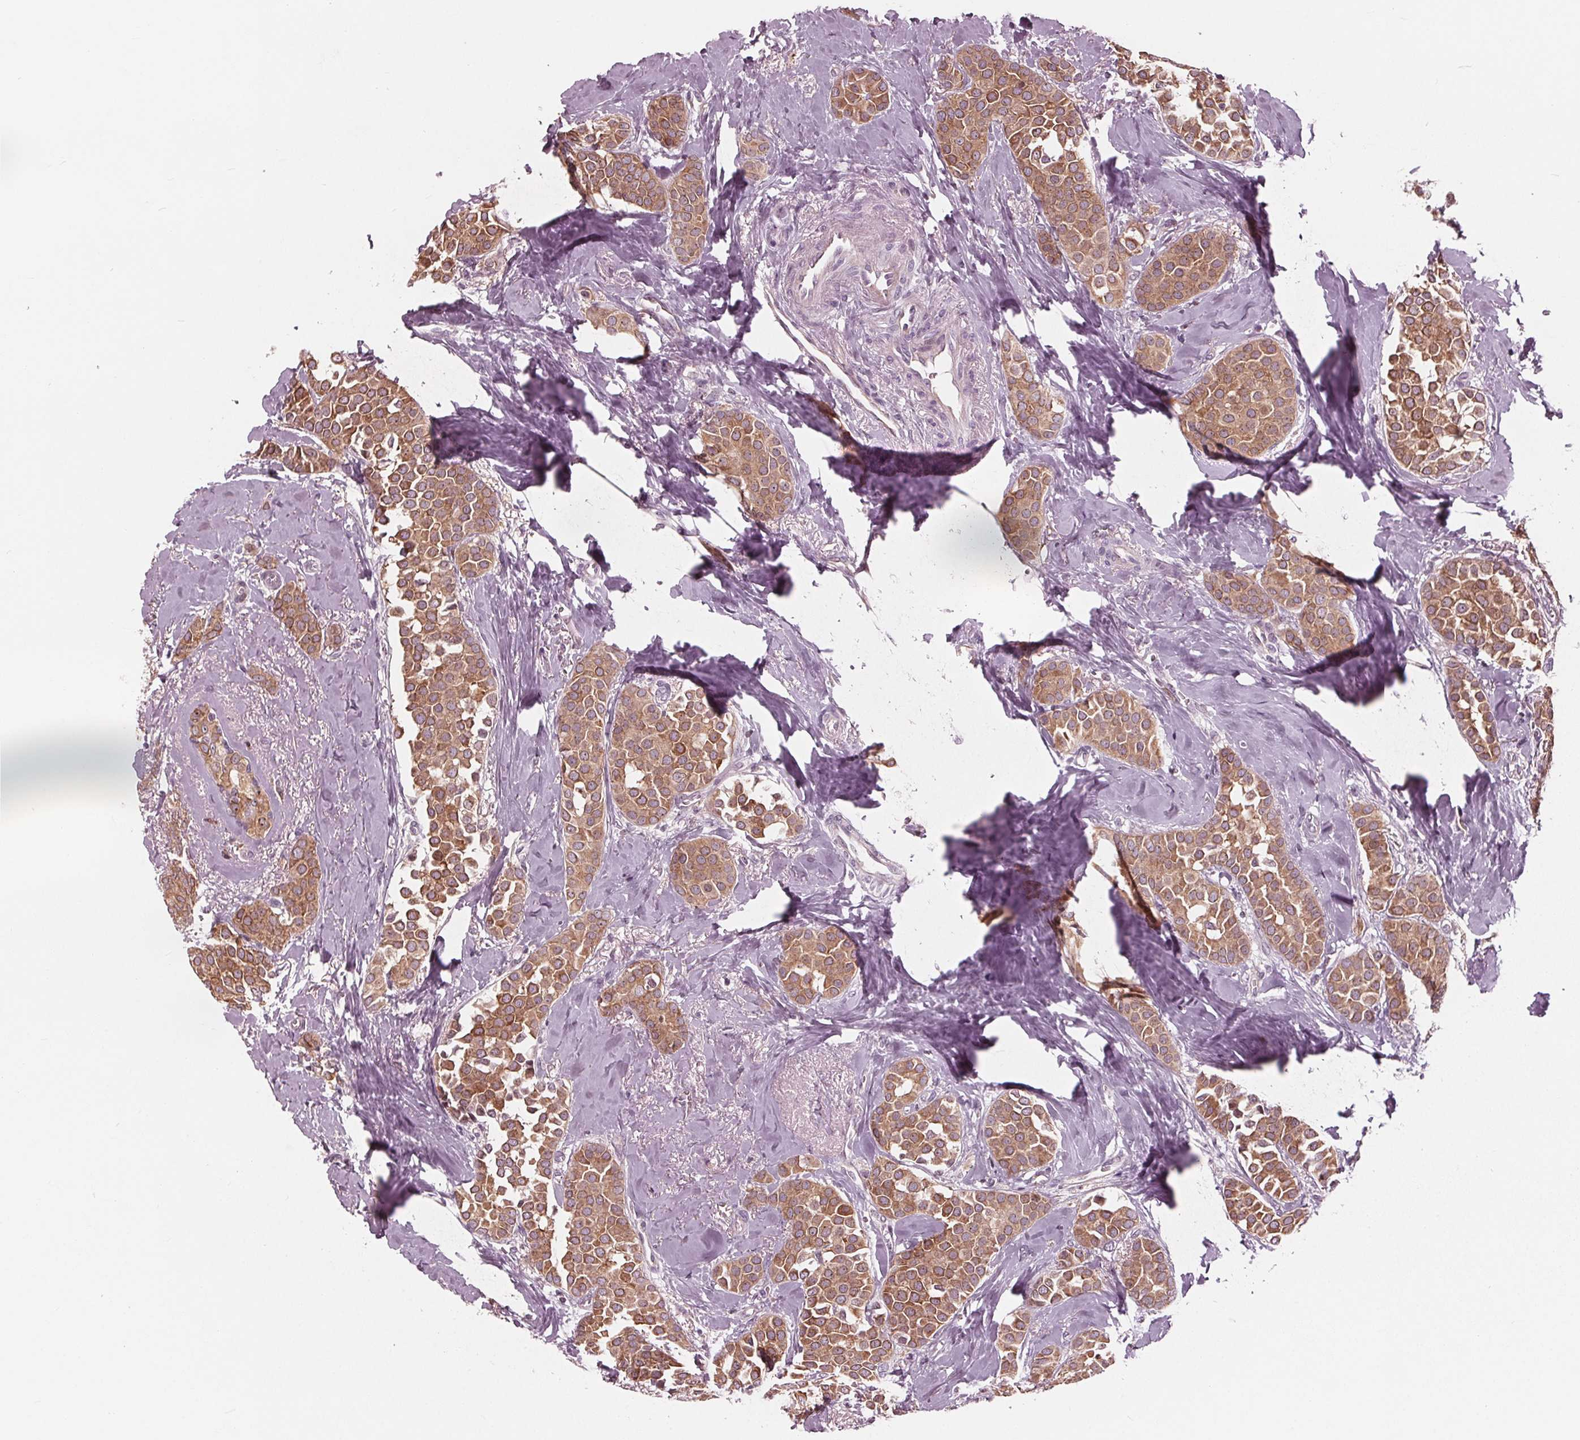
{"staining": {"intensity": "moderate", "quantity": ">75%", "location": "cytoplasmic/membranous,nuclear"}, "tissue": "breast cancer", "cell_type": "Tumor cells", "image_type": "cancer", "snomed": [{"axis": "morphology", "description": "Duct carcinoma"}, {"axis": "topography", "description": "Breast"}], "caption": "Human intraductal carcinoma (breast) stained with a brown dye reveals moderate cytoplasmic/membranous and nuclear positive staining in approximately >75% of tumor cells.", "gene": "NUP210", "patient": {"sex": "female", "age": 79}}